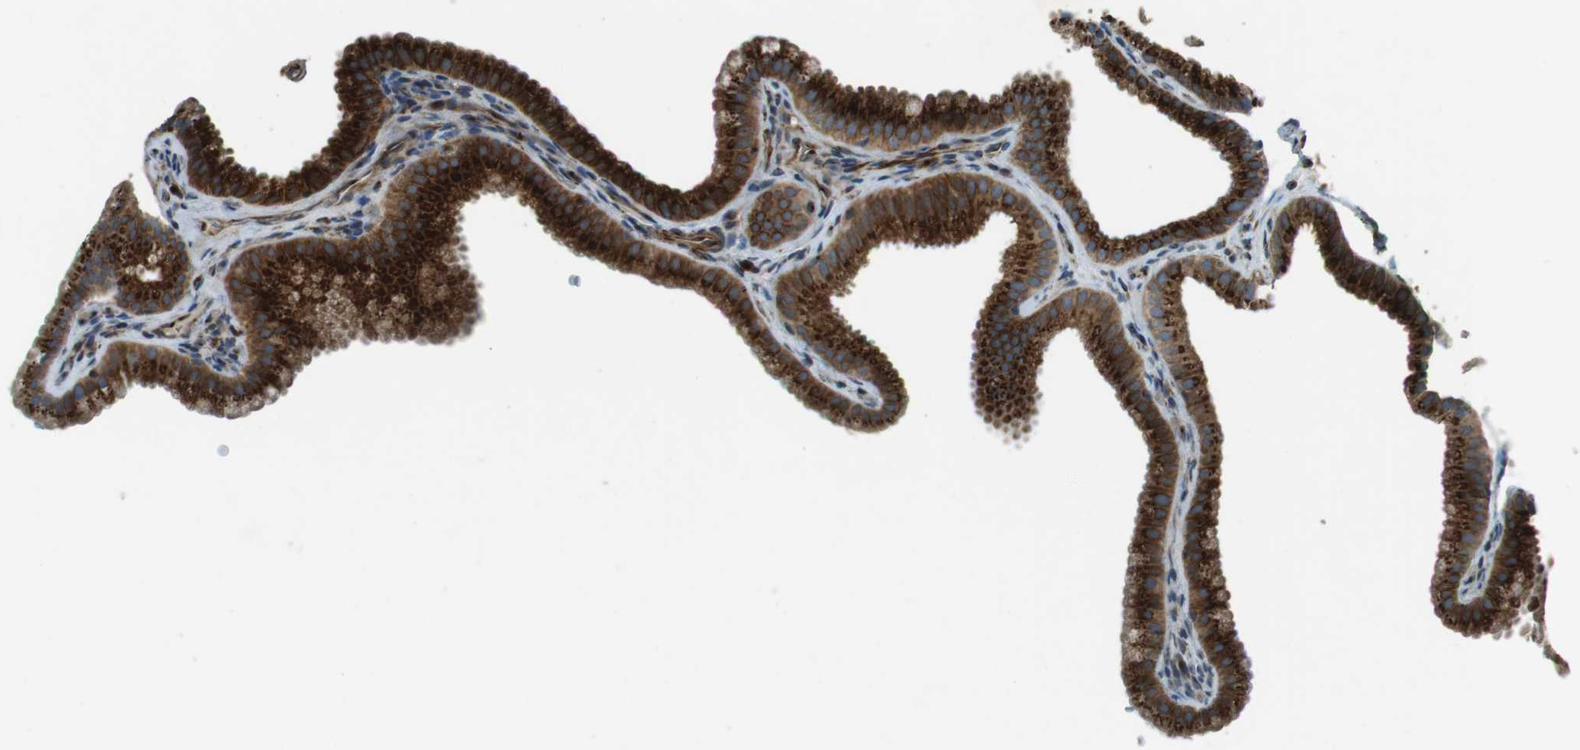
{"staining": {"intensity": "strong", "quantity": ">75%", "location": "cytoplasmic/membranous"}, "tissue": "gallbladder", "cell_type": "Glandular cells", "image_type": "normal", "snomed": [{"axis": "morphology", "description": "Normal tissue, NOS"}, {"axis": "topography", "description": "Gallbladder"}], "caption": "A photomicrograph of human gallbladder stained for a protein exhibits strong cytoplasmic/membranous brown staining in glandular cells.", "gene": "TMEM115", "patient": {"sex": "female", "age": 64}}